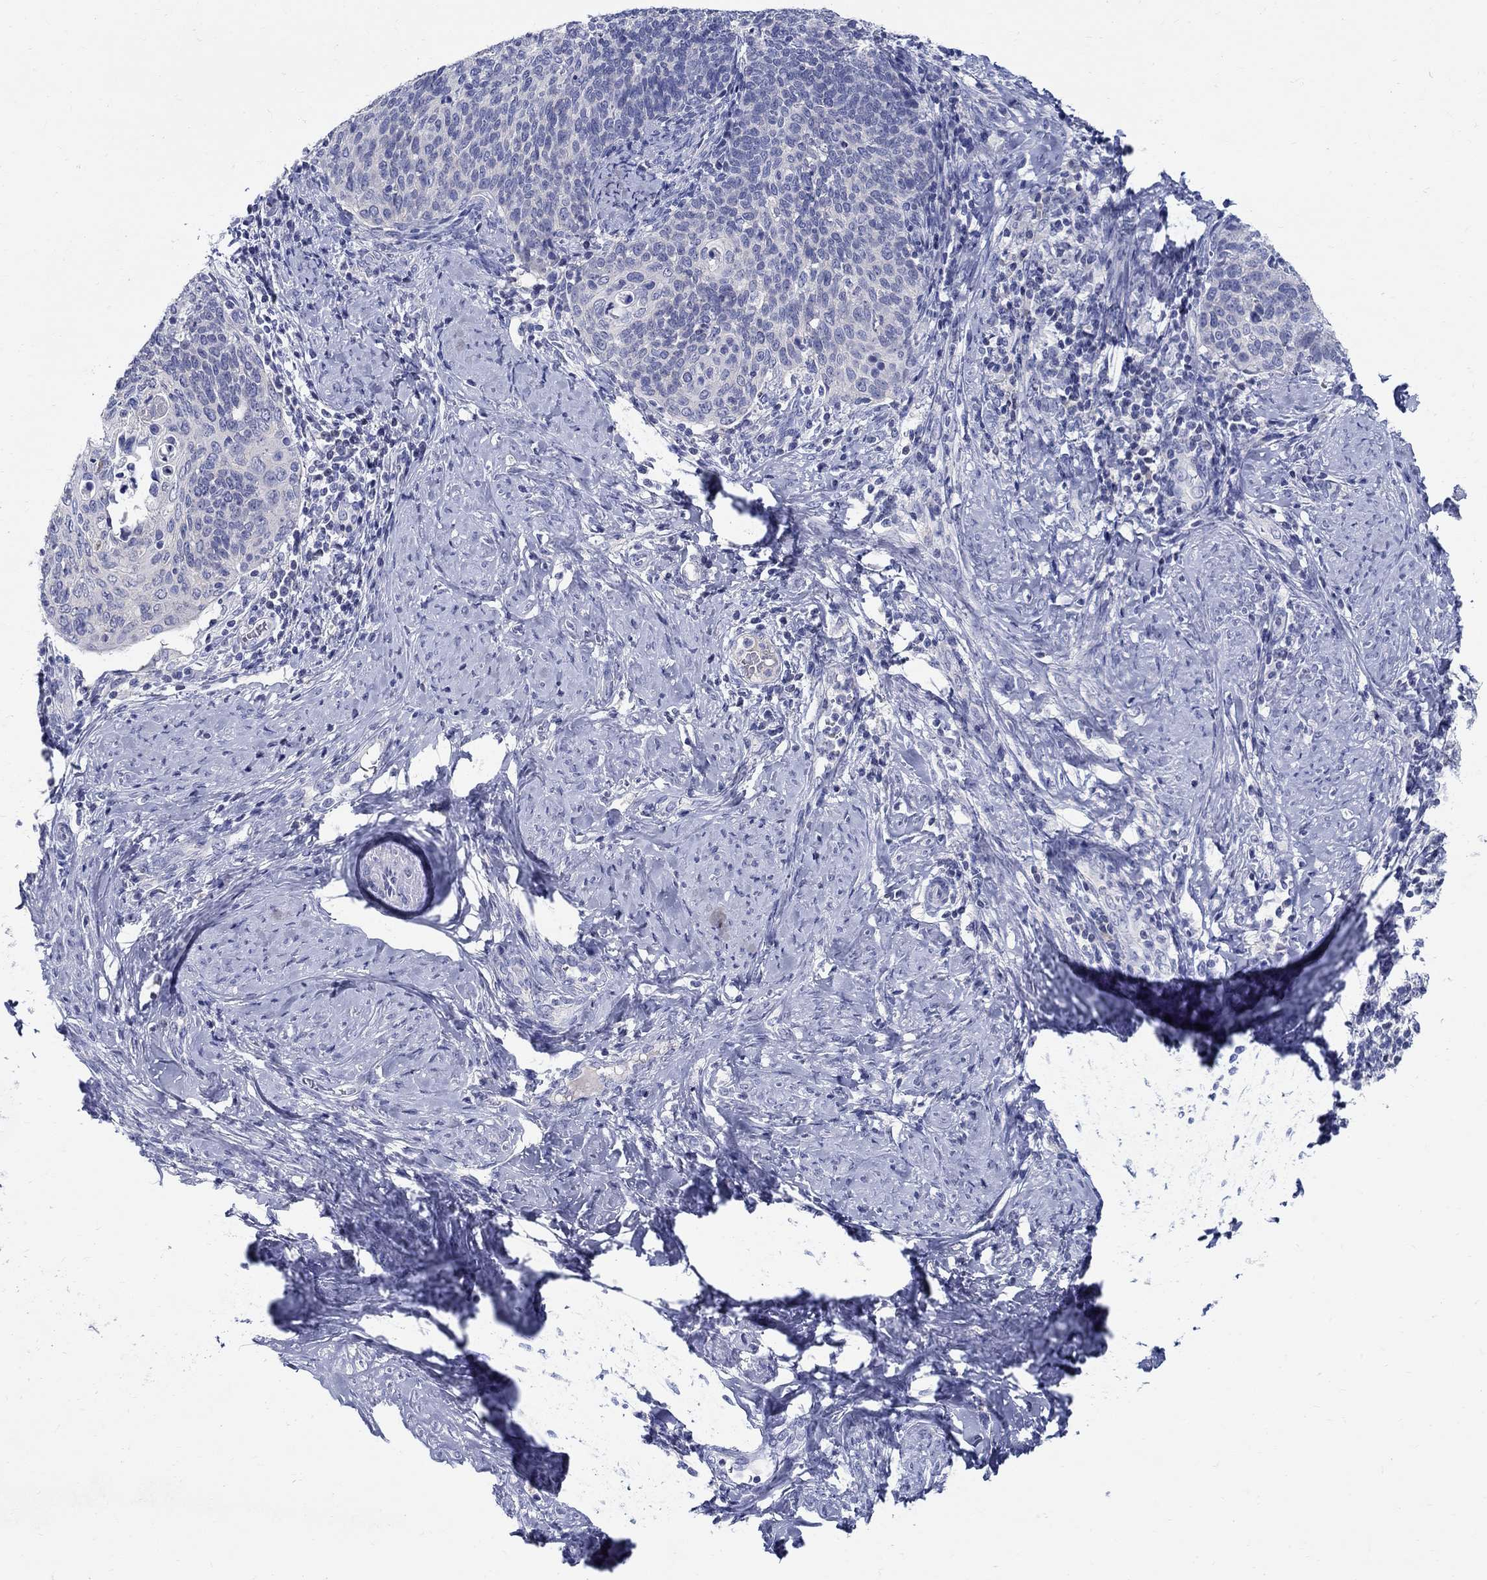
{"staining": {"intensity": "negative", "quantity": "none", "location": "none"}, "tissue": "cervical cancer", "cell_type": "Tumor cells", "image_type": "cancer", "snomed": [{"axis": "morphology", "description": "Normal tissue, NOS"}, {"axis": "morphology", "description": "Squamous cell carcinoma, NOS"}, {"axis": "topography", "description": "Cervix"}], "caption": "Tumor cells show no significant protein expression in cervical cancer (squamous cell carcinoma).", "gene": "CRYGD", "patient": {"sex": "female", "age": 39}}